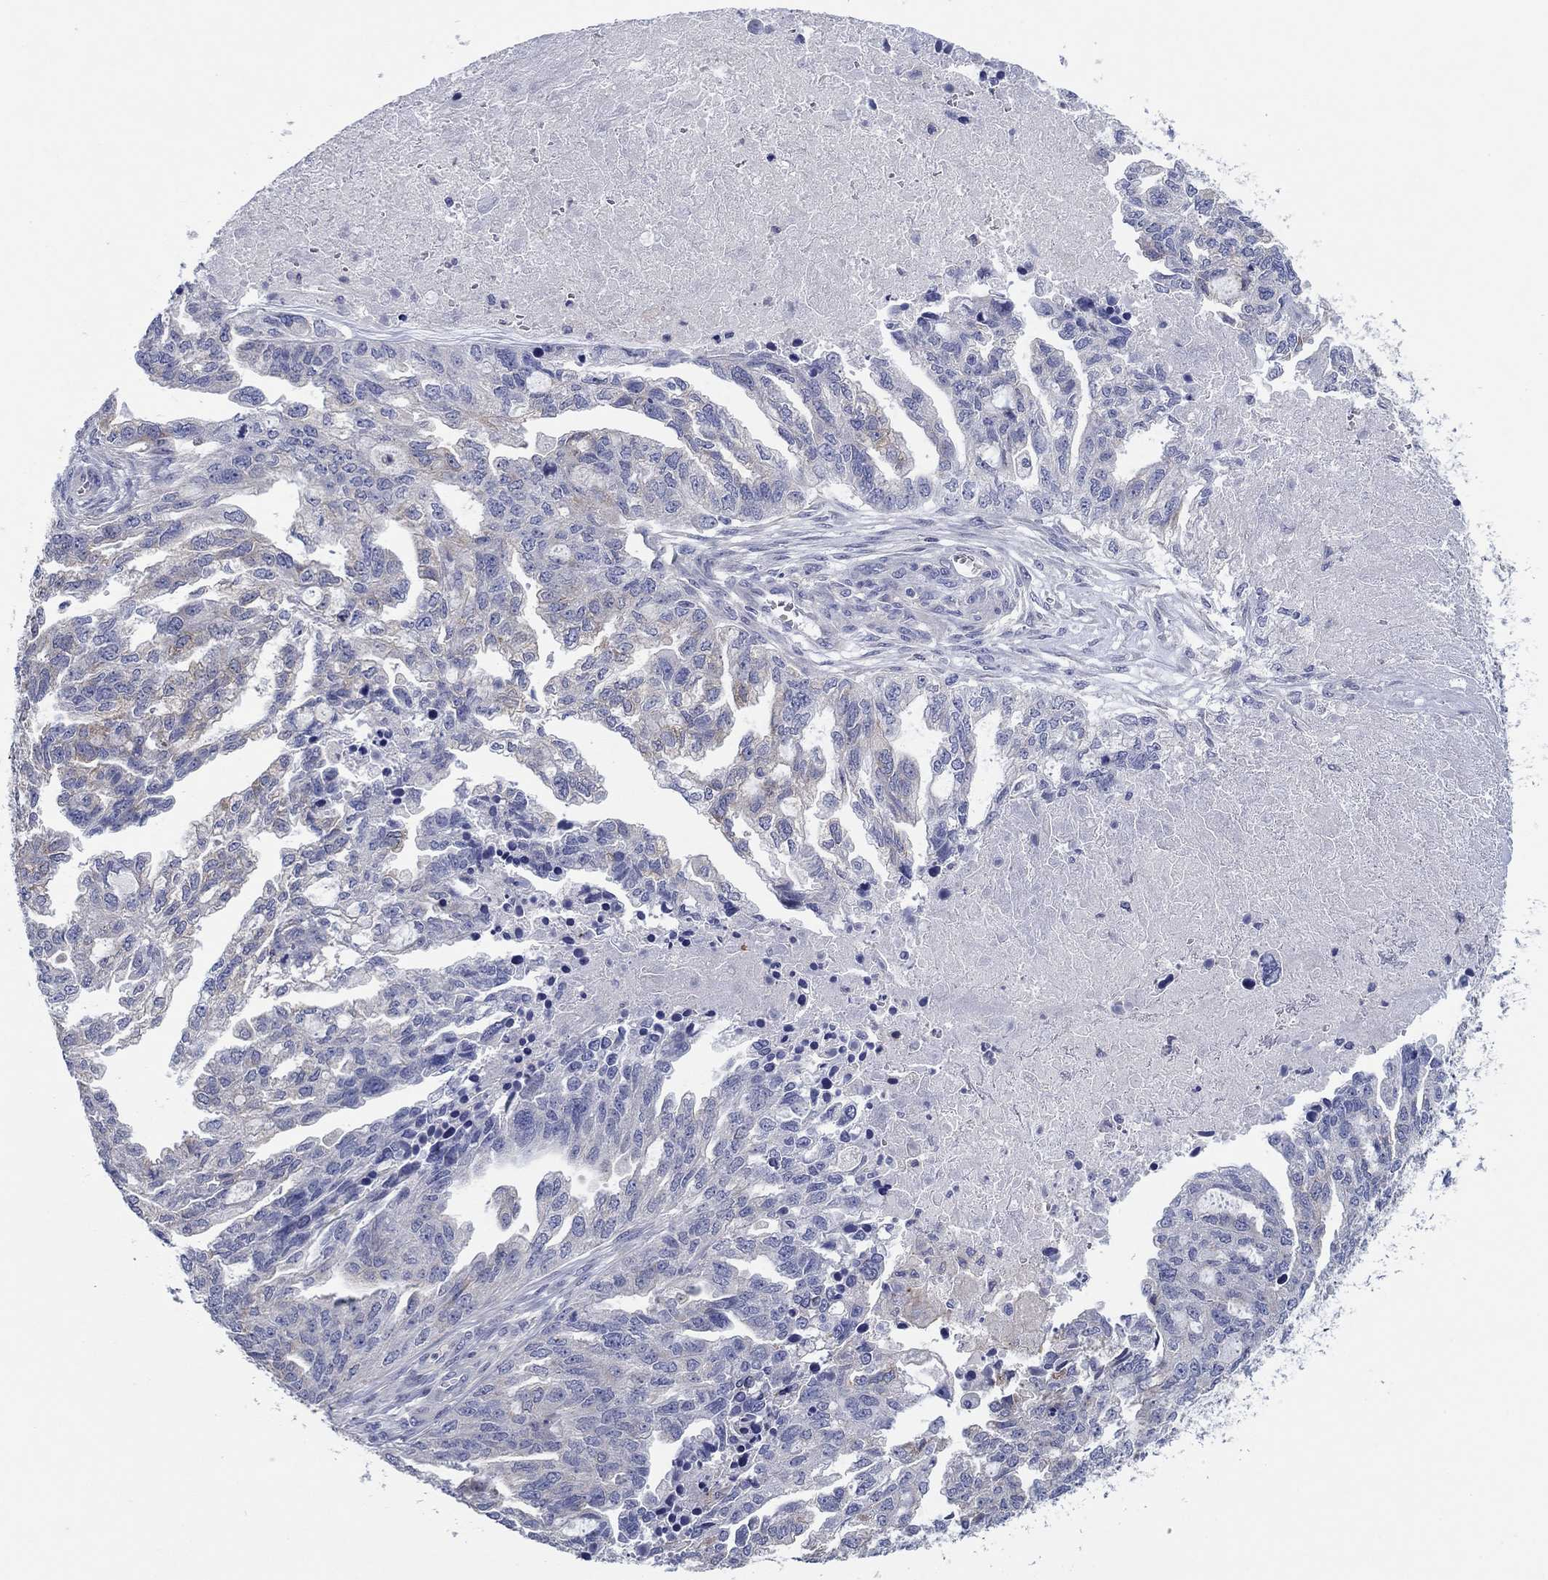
{"staining": {"intensity": "weak", "quantity": "<25%", "location": "cytoplasmic/membranous"}, "tissue": "ovarian cancer", "cell_type": "Tumor cells", "image_type": "cancer", "snomed": [{"axis": "morphology", "description": "Cystadenocarcinoma, serous, NOS"}, {"axis": "topography", "description": "Ovary"}], "caption": "A histopathology image of ovarian serous cystadenocarcinoma stained for a protein displays no brown staining in tumor cells.", "gene": "HDC", "patient": {"sex": "female", "age": 51}}